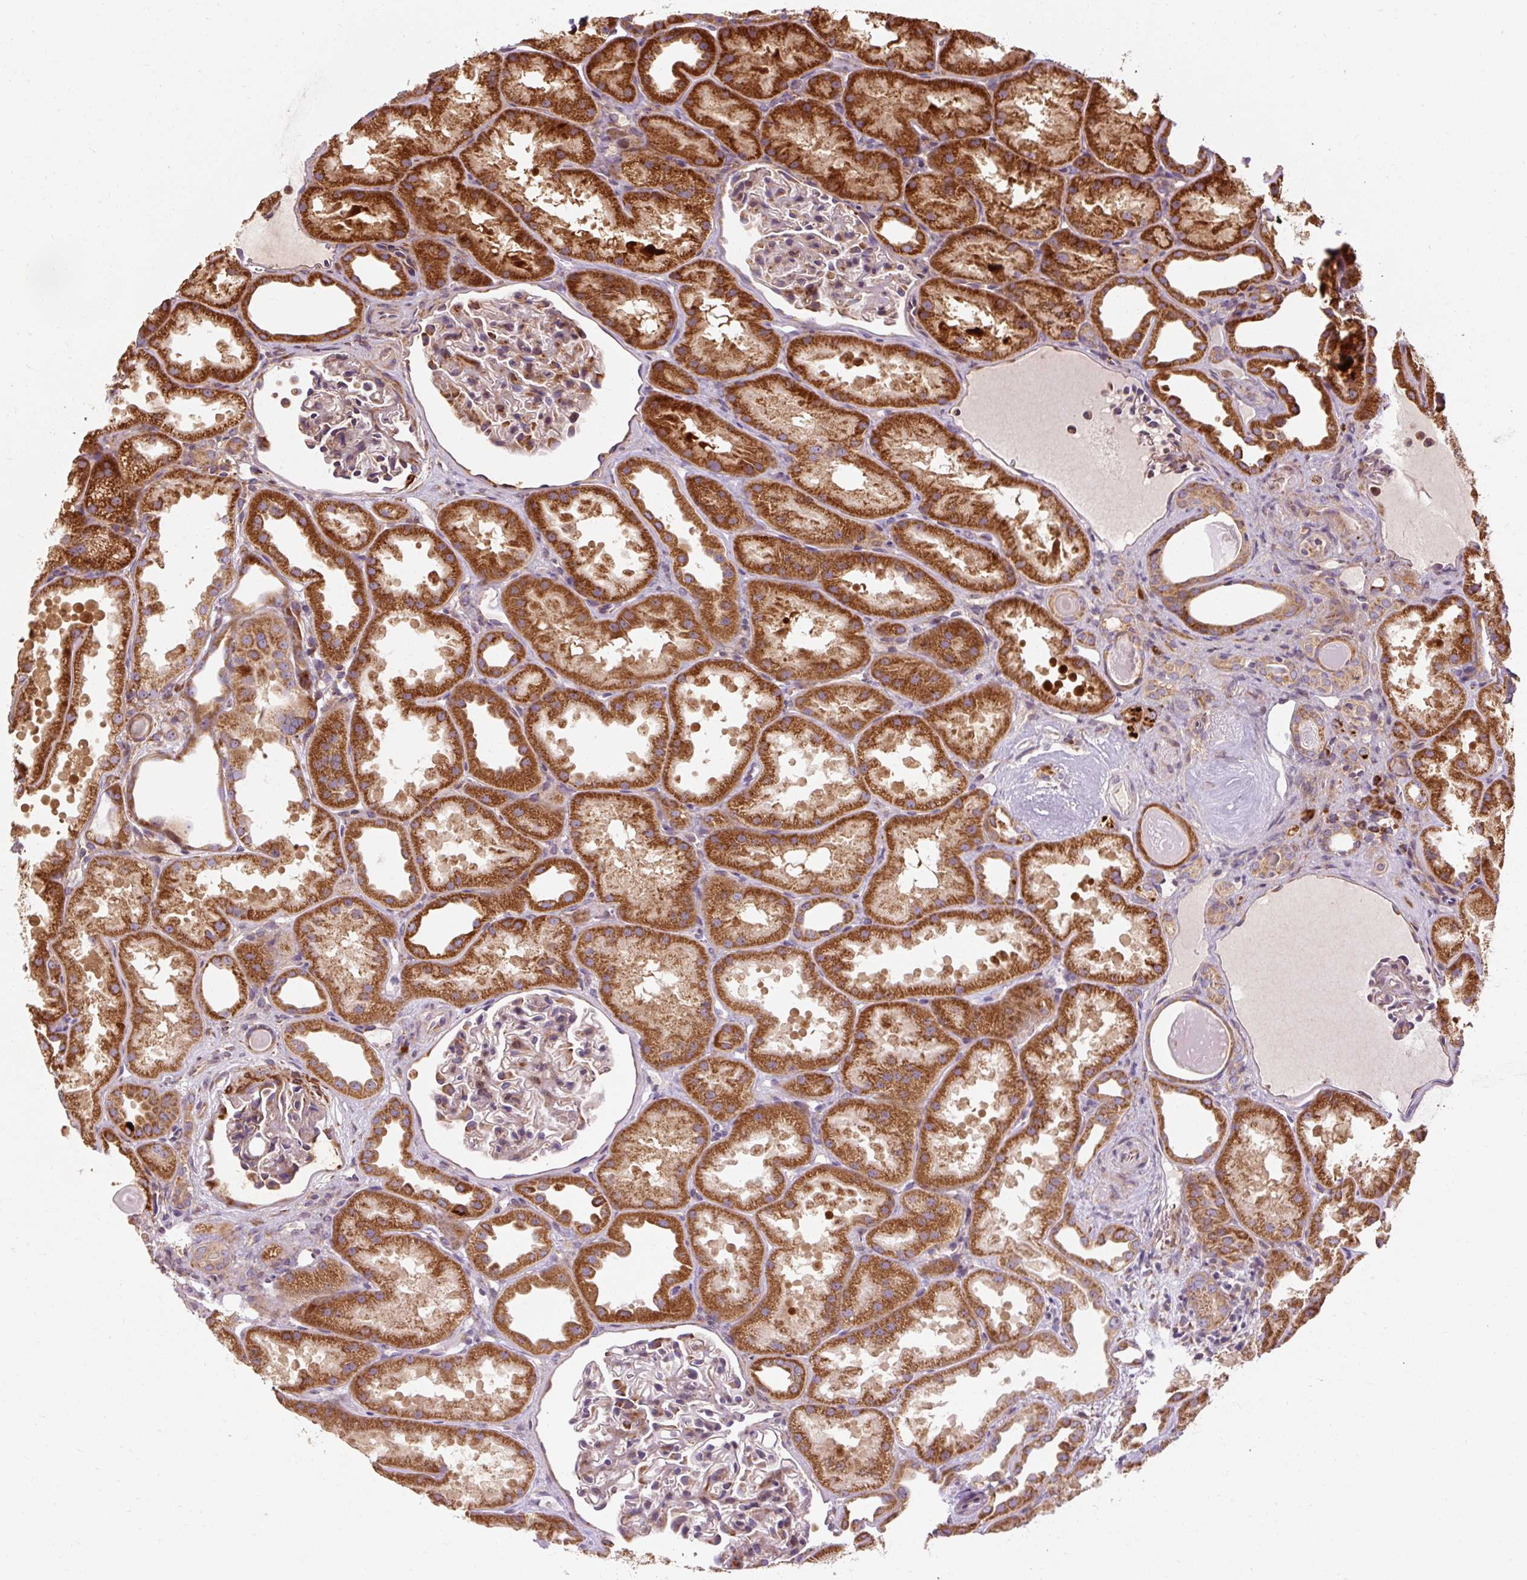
{"staining": {"intensity": "moderate", "quantity": "25%-75%", "location": "cytoplasmic/membranous"}, "tissue": "kidney", "cell_type": "Cells in glomeruli", "image_type": "normal", "snomed": [{"axis": "morphology", "description": "Normal tissue, NOS"}, {"axis": "topography", "description": "Kidney"}], "caption": "Protein staining of normal kidney demonstrates moderate cytoplasmic/membranous positivity in approximately 25%-75% of cells in glomeruli. The staining was performed using DAB (3,3'-diaminobenzidine), with brown indicating positive protein expression. Nuclei are stained blue with hematoxylin.", "gene": "PRSS48", "patient": {"sex": "male", "age": 61}}